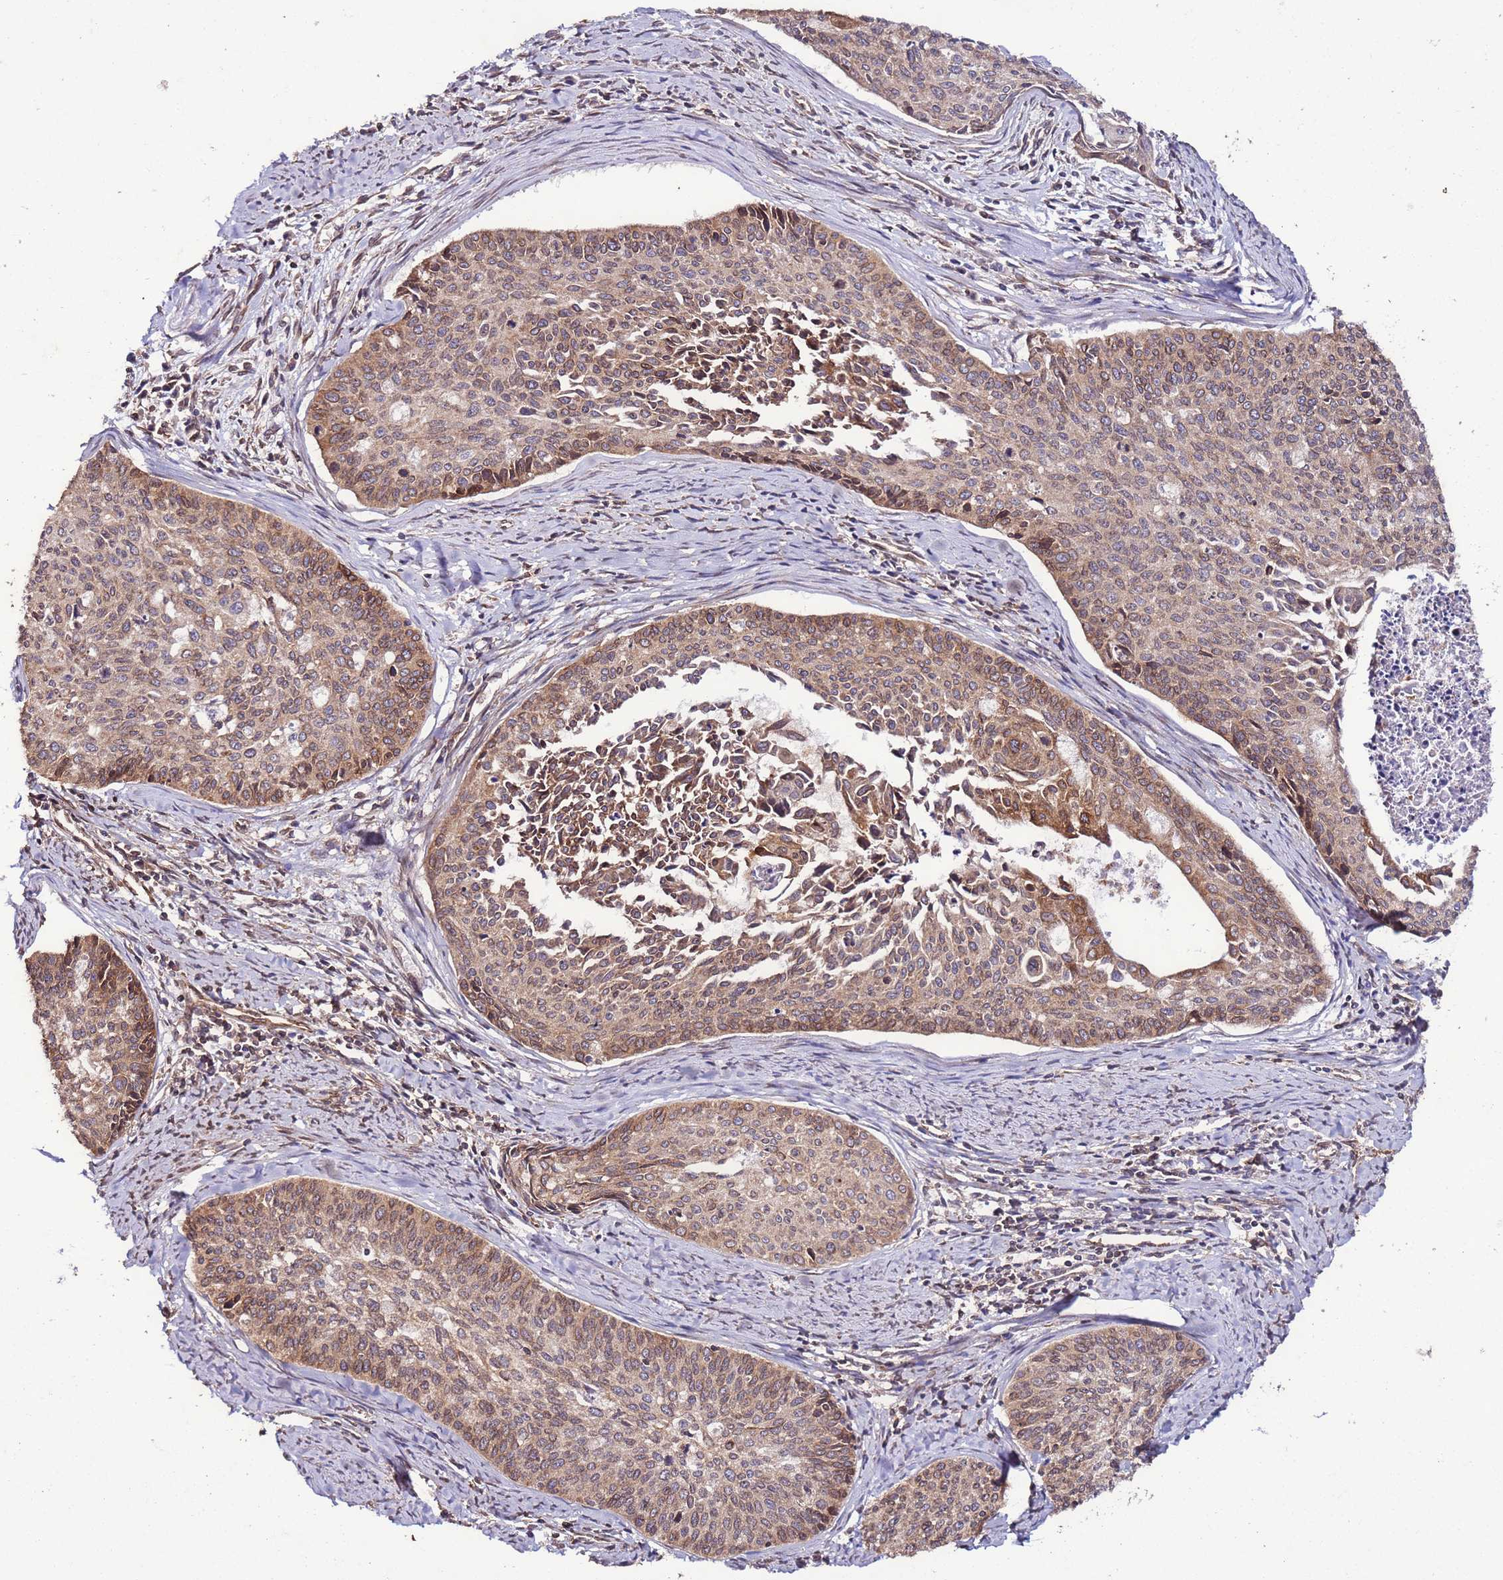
{"staining": {"intensity": "moderate", "quantity": ">75%", "location": "cytoplasmic/membranous"}, "tissue": "cervical cancer", "cell_type": "Tumor cells", "image_type": "cancer", "snomed": [{"axis": "morphology", "description": "Squamous cell carcinoma, NOS"}, {"axis": "topography", "description": "Cervix"}], "caption": "Human squamous cell carcinoma (cervical) stained with a brown dye demonstrates moderate cytoplasmic/membranous positive positivity in approximately >75% of tumor cells.", "gene": "SLC41A3", "patient": {"sex": "female", "age": 55}}